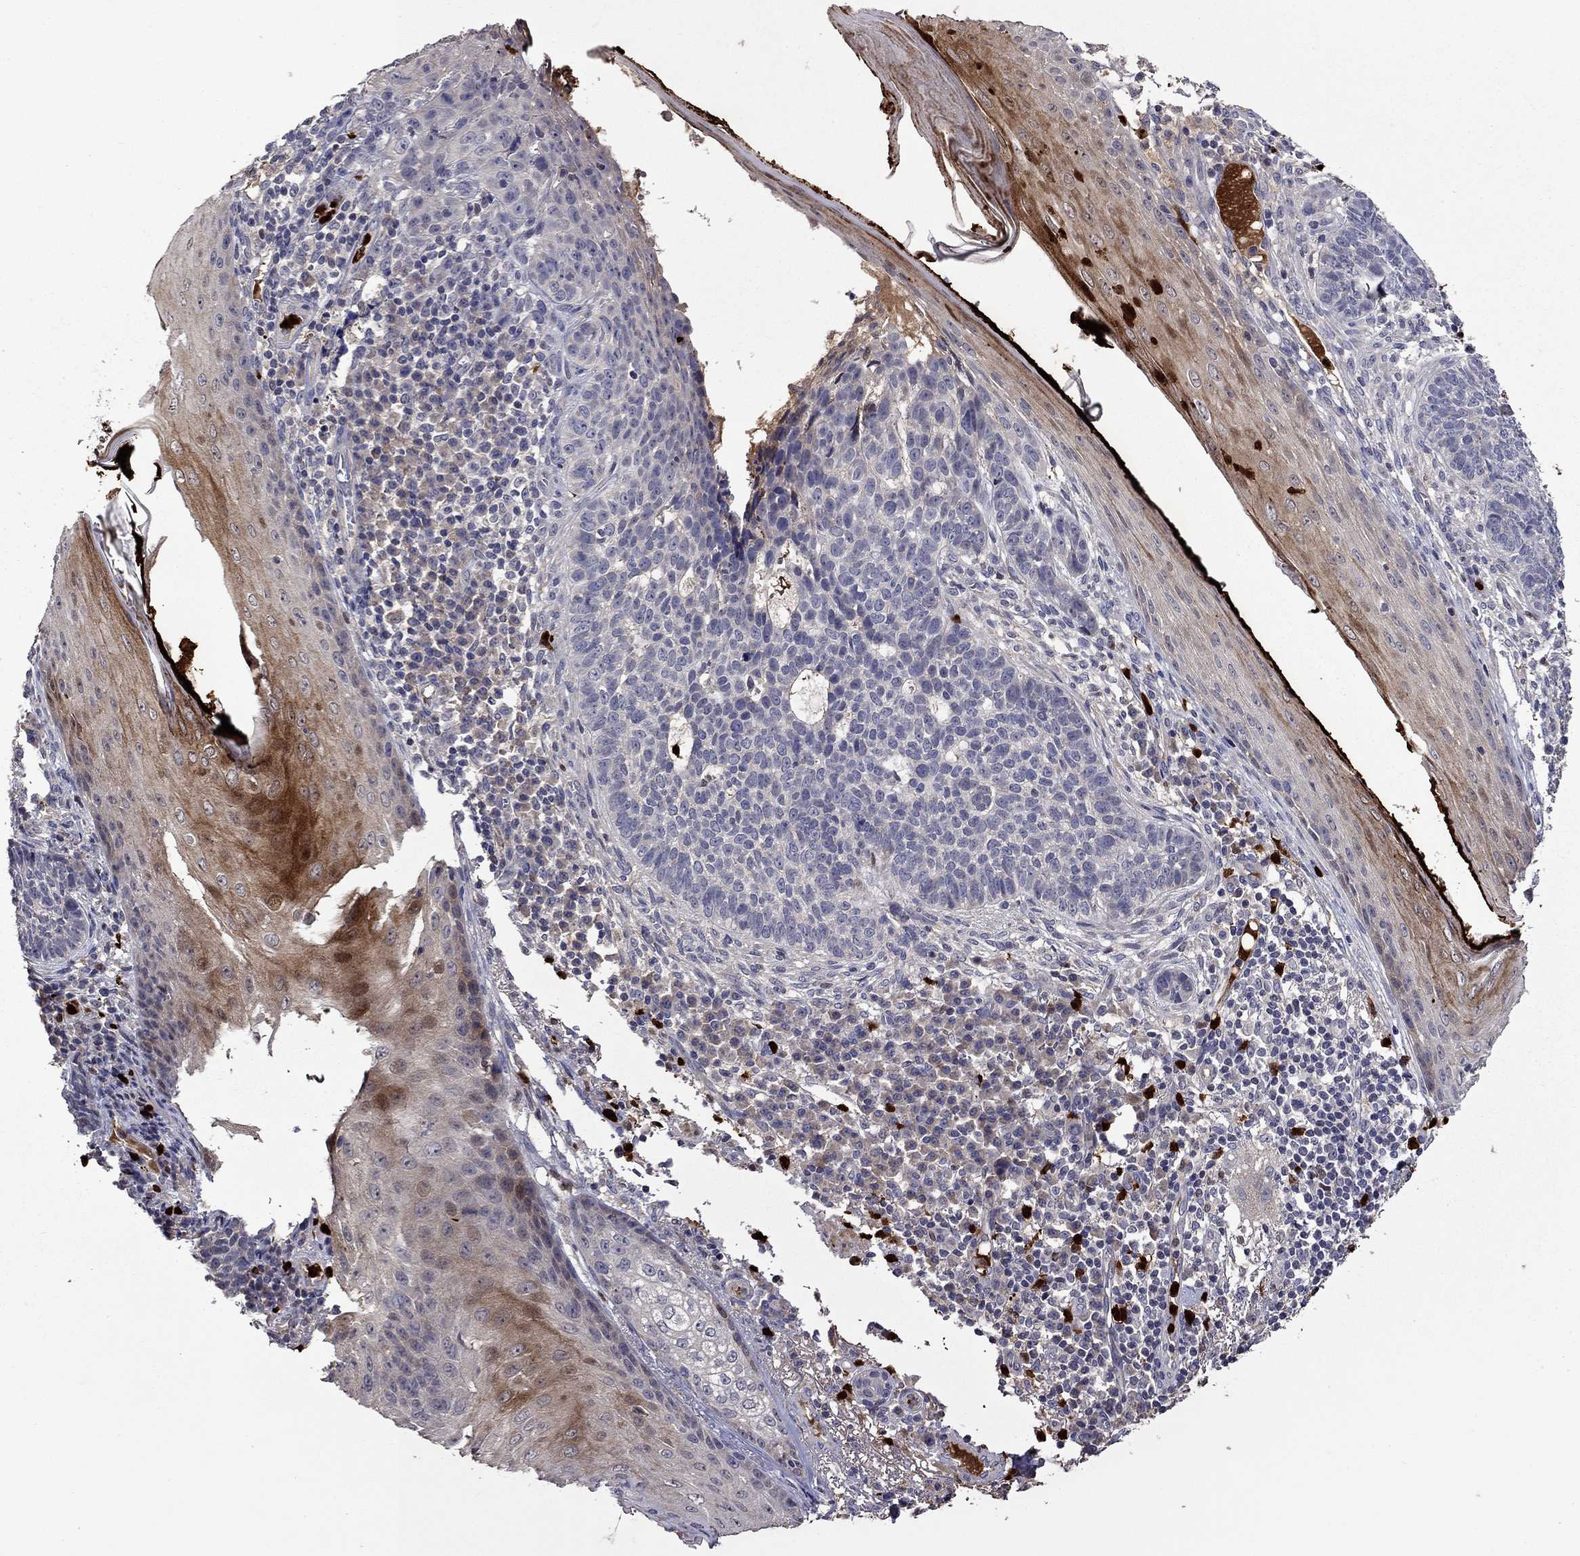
{"staining": {"intensity": "negative", "quantity": "none", "location": "none"}, "tissue": "skin cancer", "cell_type": "Tumor cells", "image_type": "cancer", "snomed": [{"axis": "morphology", "description": "Basal cell carcinoma"}, {"axis": "topography", "description": "Skin"}], "caption": "IHC of basal cell carcinoma (skin) reveals no expression in tumor cells. The staining is performed using DAB (3,3'-diaminobenzidine) brown chromogen with nuclei counter-stained in using hematoxylin.", "gene": "SATB1", "patient": {"sex": "female", "age": 69}}